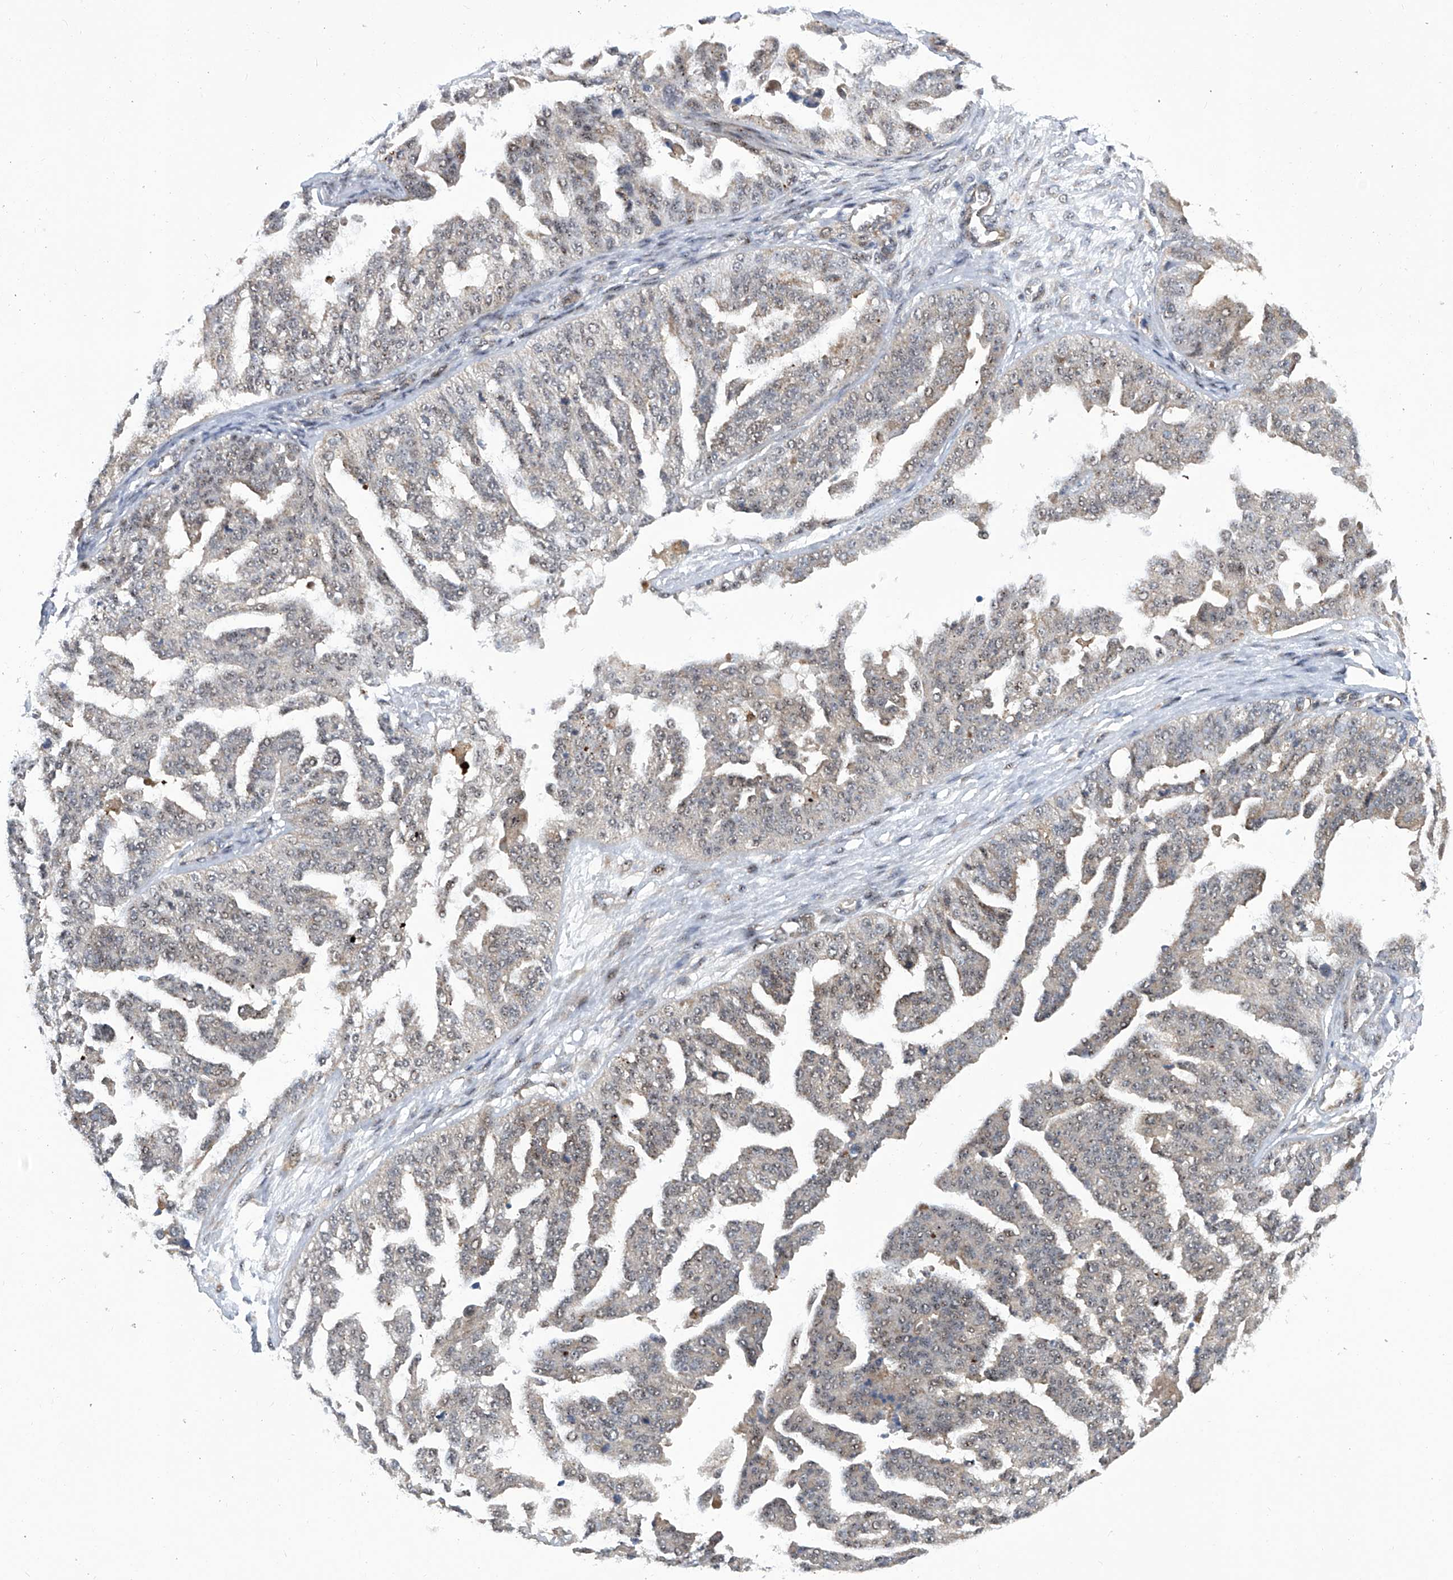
{"staining": {"intensity": "negative", "quantity": "none", "location": "none"}, "tissue": "ovarian cancer", "cell_type": "Tumor cells", "image_type": "cancer", "snomed": [{"axis": "morphology", "description": "Cystadenocarcinoma, serous, NOS"}, {"axis": "topography", "description": "Ovary"}], "caption": "Serous cystadenocarcinoma (ovarian) stained for a protein using immunohistochemistry (IHC) shows no staining tumor cells.", "gene": "CISH", "patient": {"sex": "female", "age": 58}}